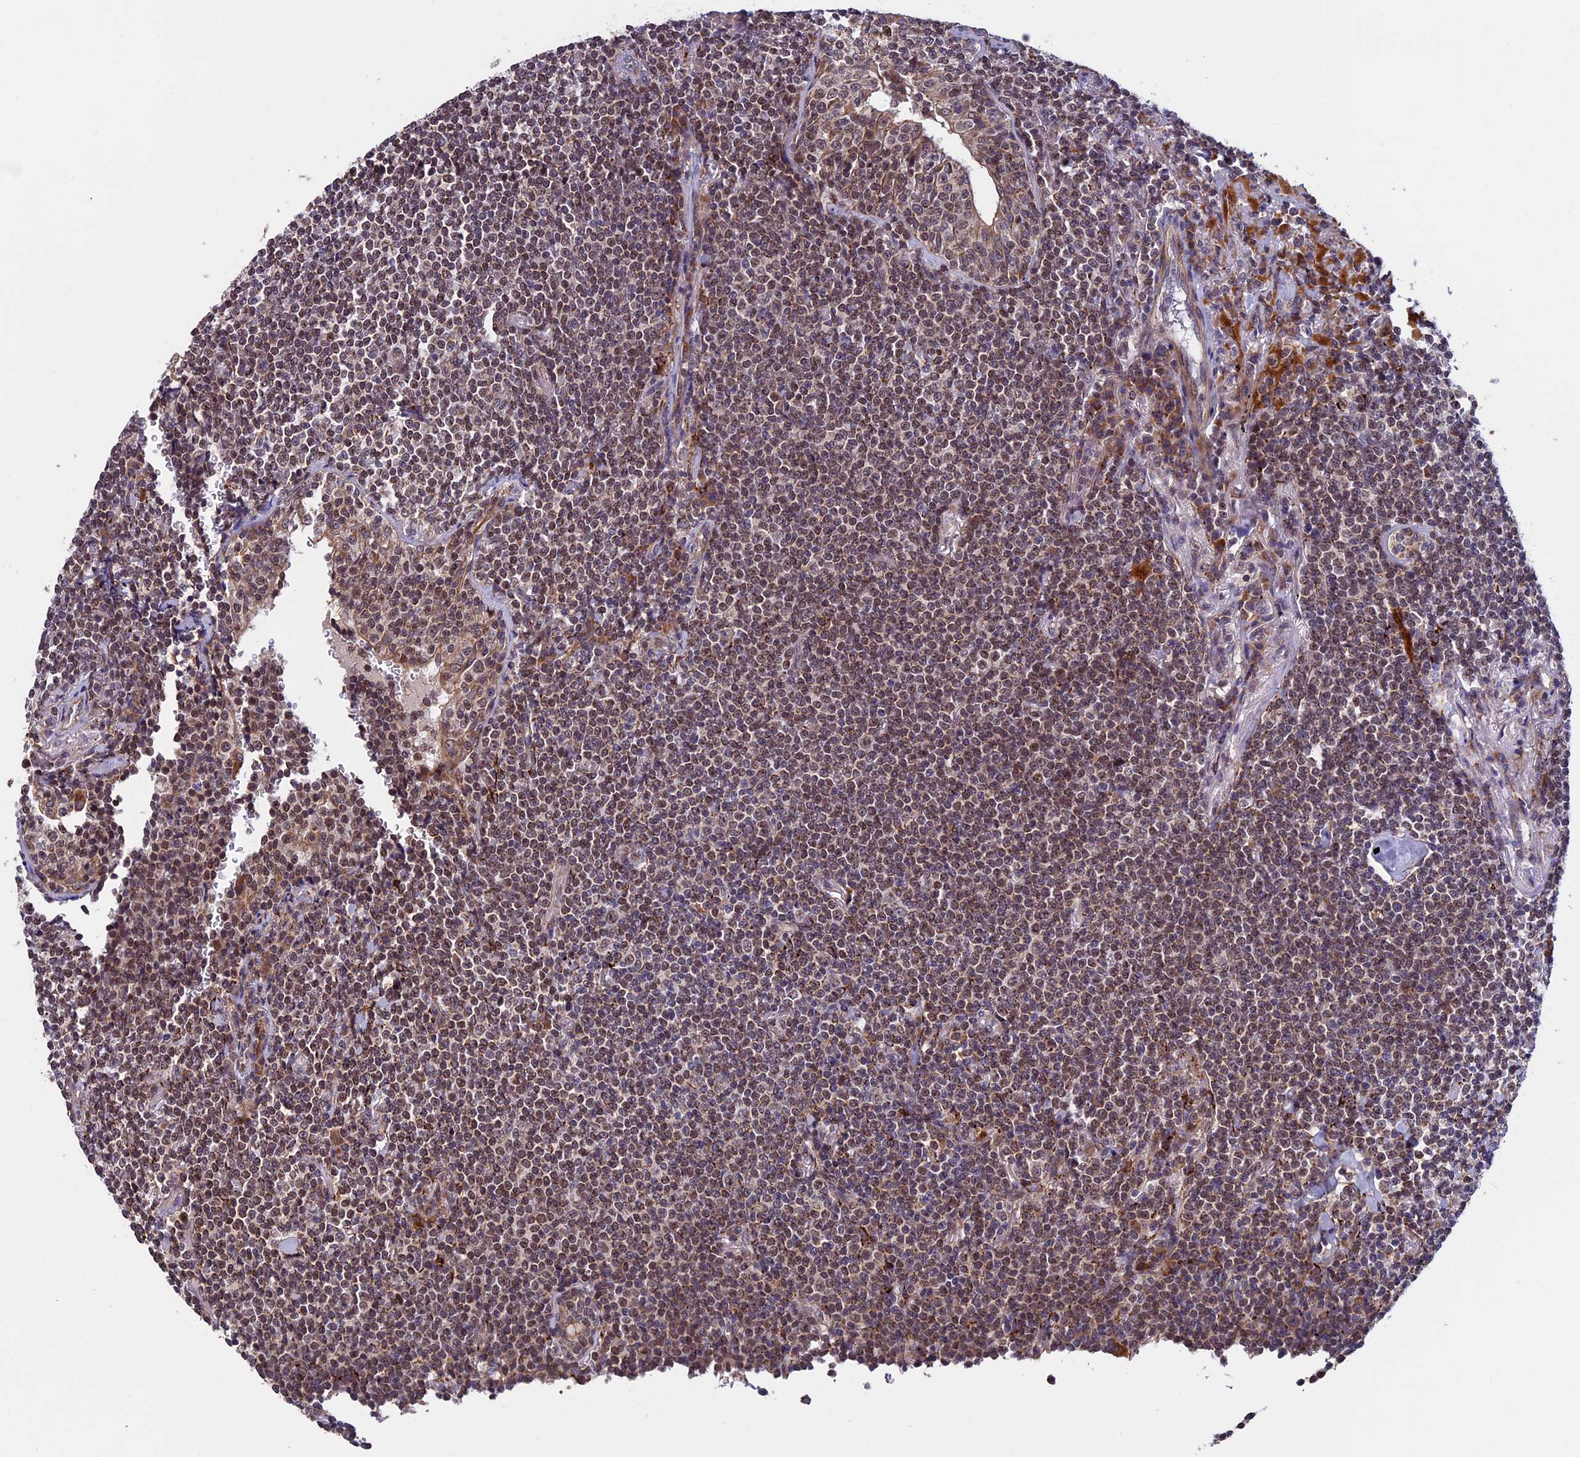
{"staining": {"intensity": "moderate", "quantity": ">75%", "location": "nuclear"}, "tissue": "lymphoma", "cell_type": "Tumor cells", "image_type": "cancer", "snomed": [{"axis": "morphology", "description": "Malignant lymphoma, non-Hodgkin's type, Low grade"}, {"axis": "topography", "description": "Lung"}], "caption": "Immunohistochemistry histopathology image of malignant lymphoma, non-Hodgkin's type (low-grade) stained for a protein (brown), which shows medium levels of moderate nuclear positivity in about >75% of tumor cells.", "gene": "RNF17", "patient": {"sex": "female", "age": 71}}